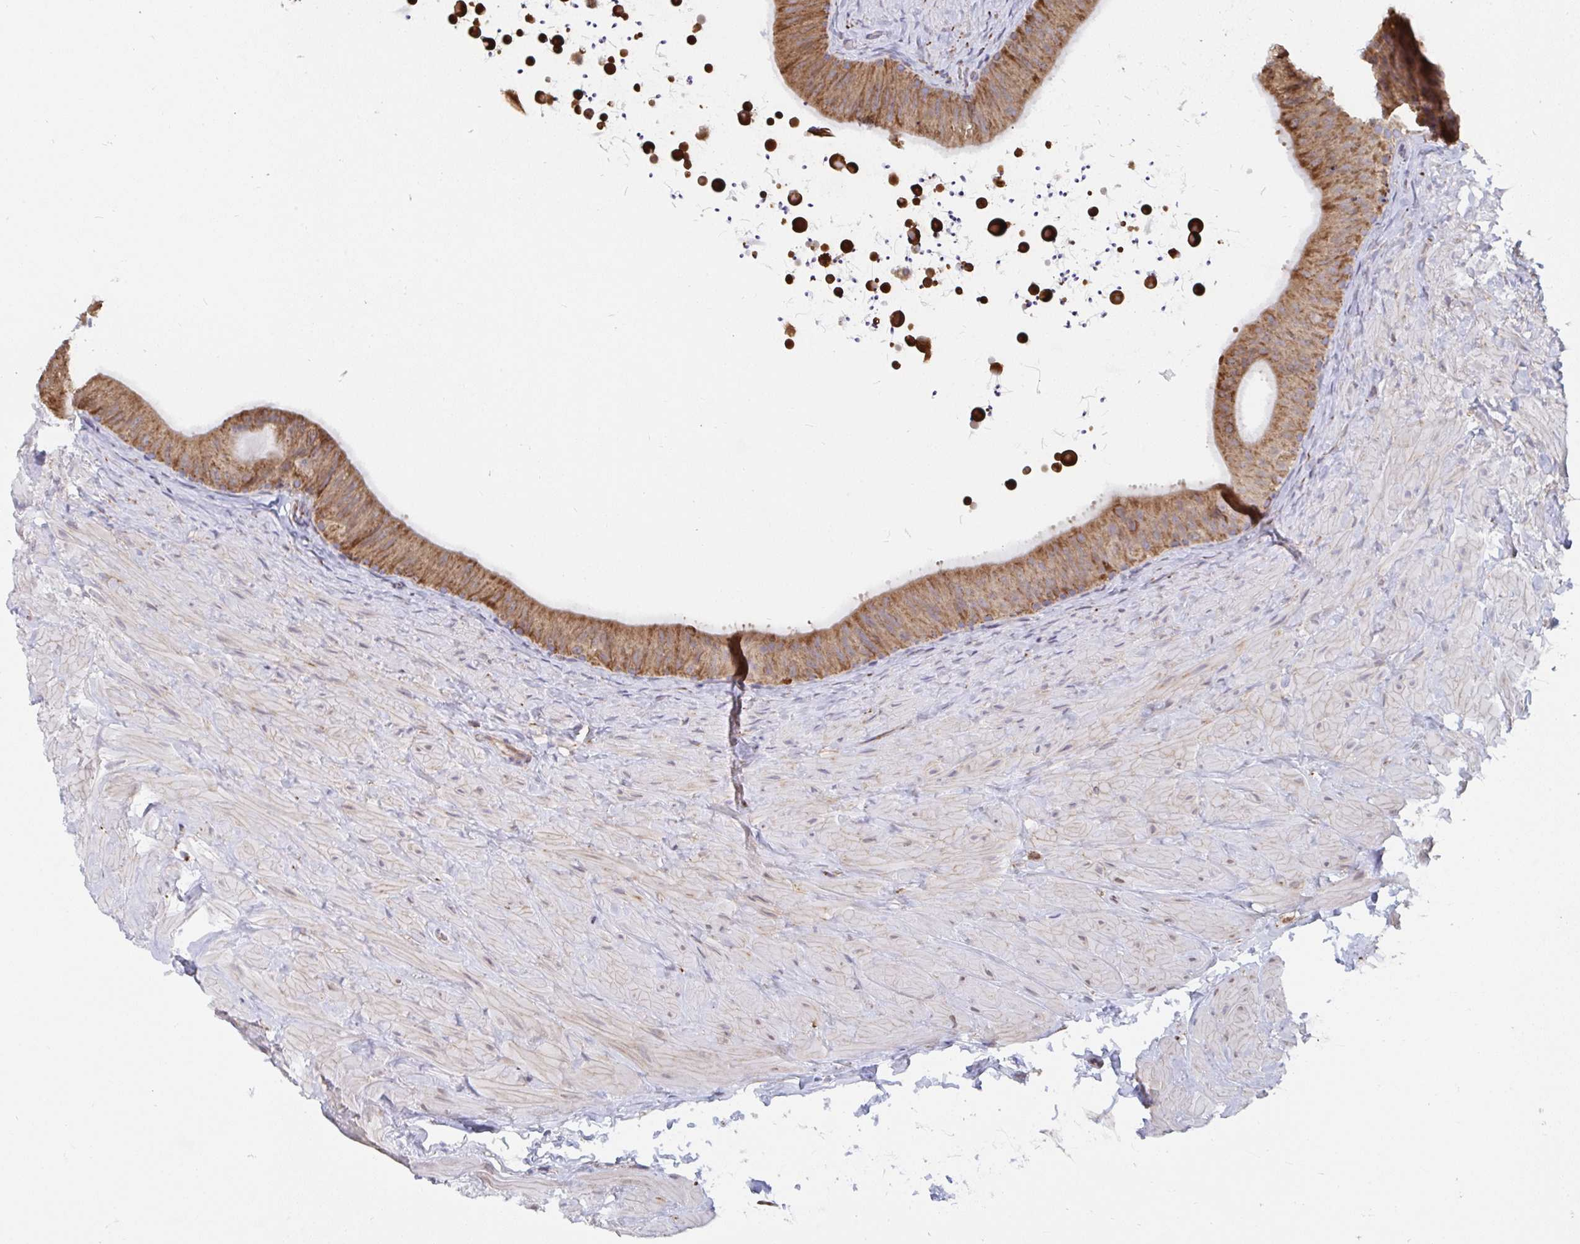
{"staining": {"intensity": "moderate", "quantity": ">75%", "location": "cytoplasmic/membranous"}, "tissue": "epididymis", "cell_type": "Glandular cells", "image_type": "normal", "snomed": [{"axis": "morphology", "description": "Normal tissue, NOS"}, {"axis": "topography", "description": "Epididymis, spermatic cord, NOS"}, {"axis": "topography", "description": "Epididymis"}], "caption": "Protein expression by immunohistochemistry (IHC) shows moderate cytoplasmic/membranous expression in approximately >75% of glandular cells in benign epididymis.", "gene": "ELAVL1", "patient": {"sex": "male", "age": 31}}